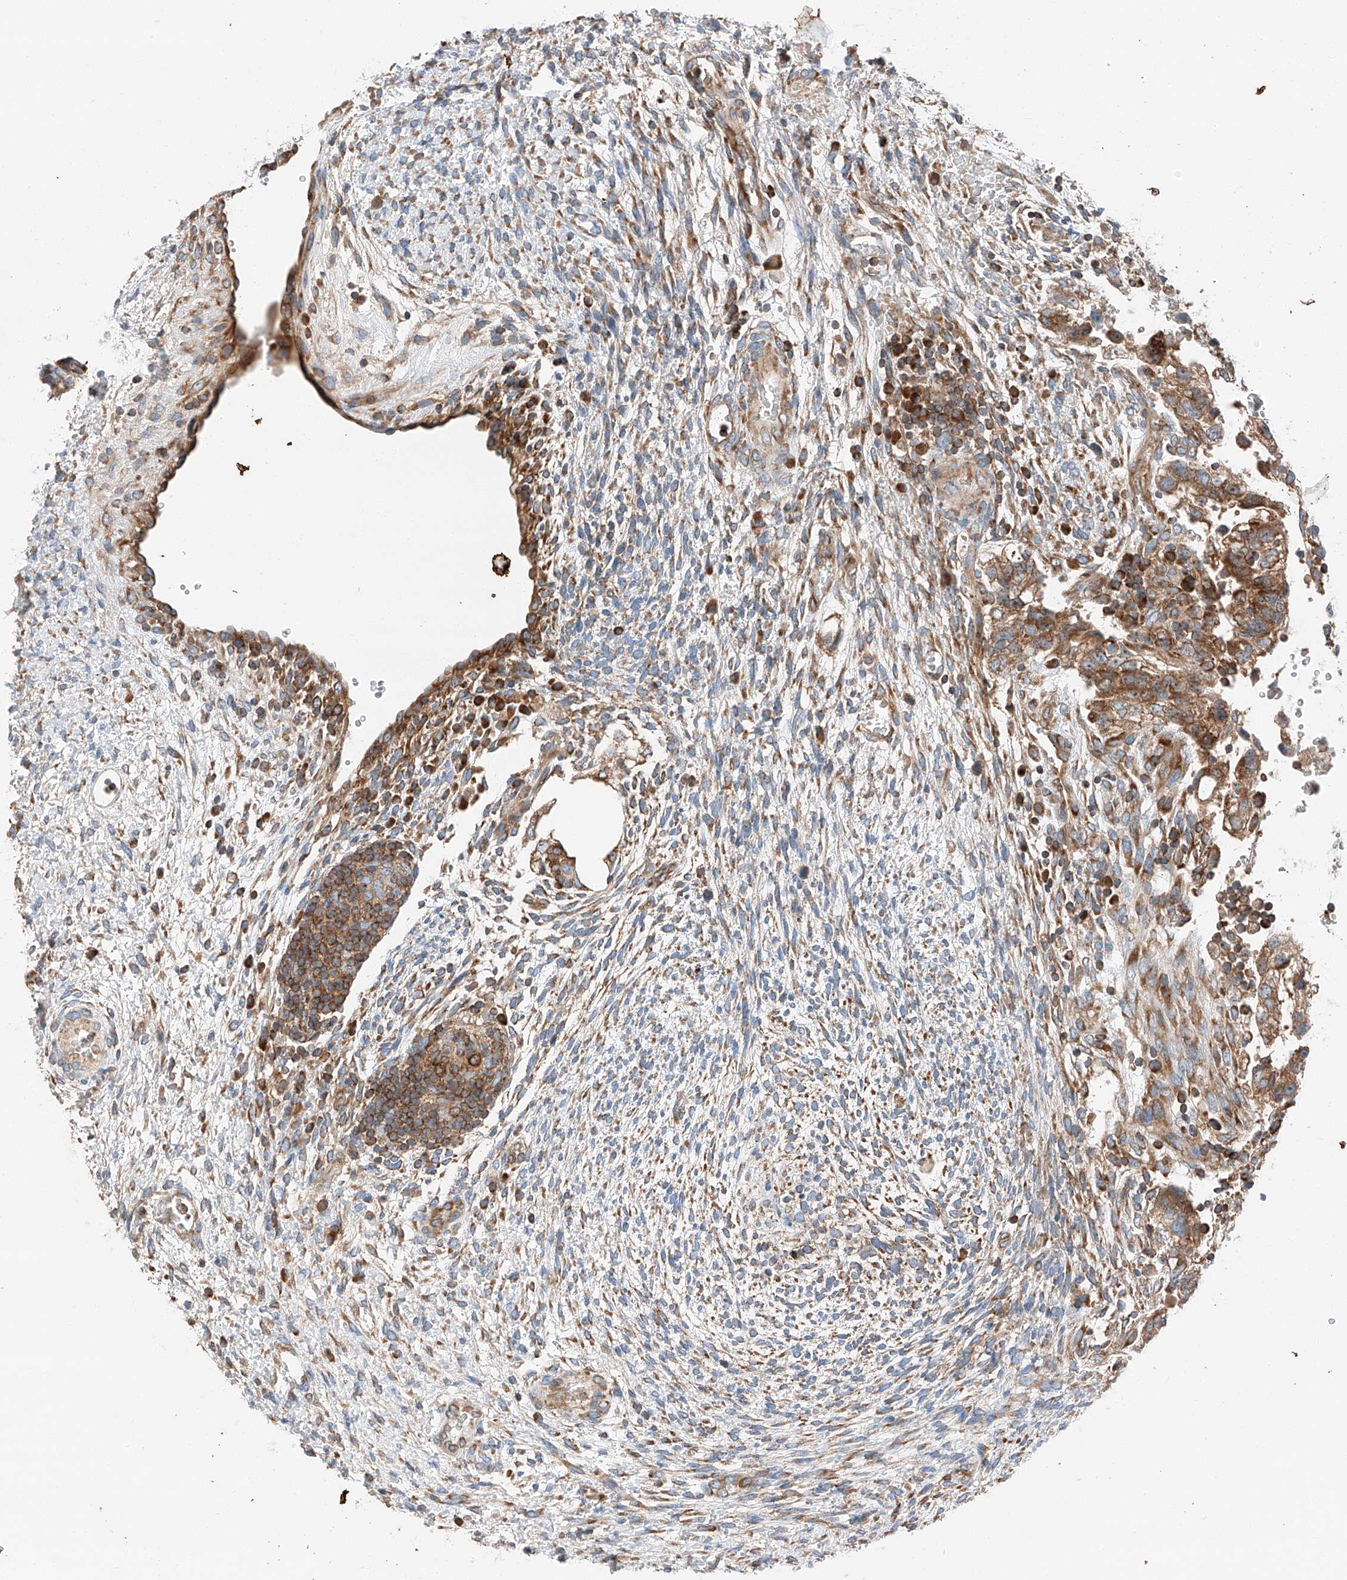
{"staining": {"intensity": "strong", "quantity": ">75%", "location": "cytoplasmic/membranous"}, "tissue": "testis cancer", "cell_type": "Tumor cells", "image_type": "cancer", "snomed": [{"axis": "morphology", "description": "Carcinoma, Embryonal, NOS"}, {"axis": "topography", "description": "Testis"}], "caption": "Immunohistochemistry staining of testis cancer (embryonal carcinoma), which displays high levels of strong cytoplasmic/membranous staining in about >75% of tumor cells indicating strong cytoplasmic/membranous protein positivity. The staining was performed using DAB (3,3'-diaminobenzidine) (brown) for protein detection and nuclei were counterstained in hematoxylin (blue).", "gene": "ZC3H15", "patient": {"sex": "male", "age": 37}}